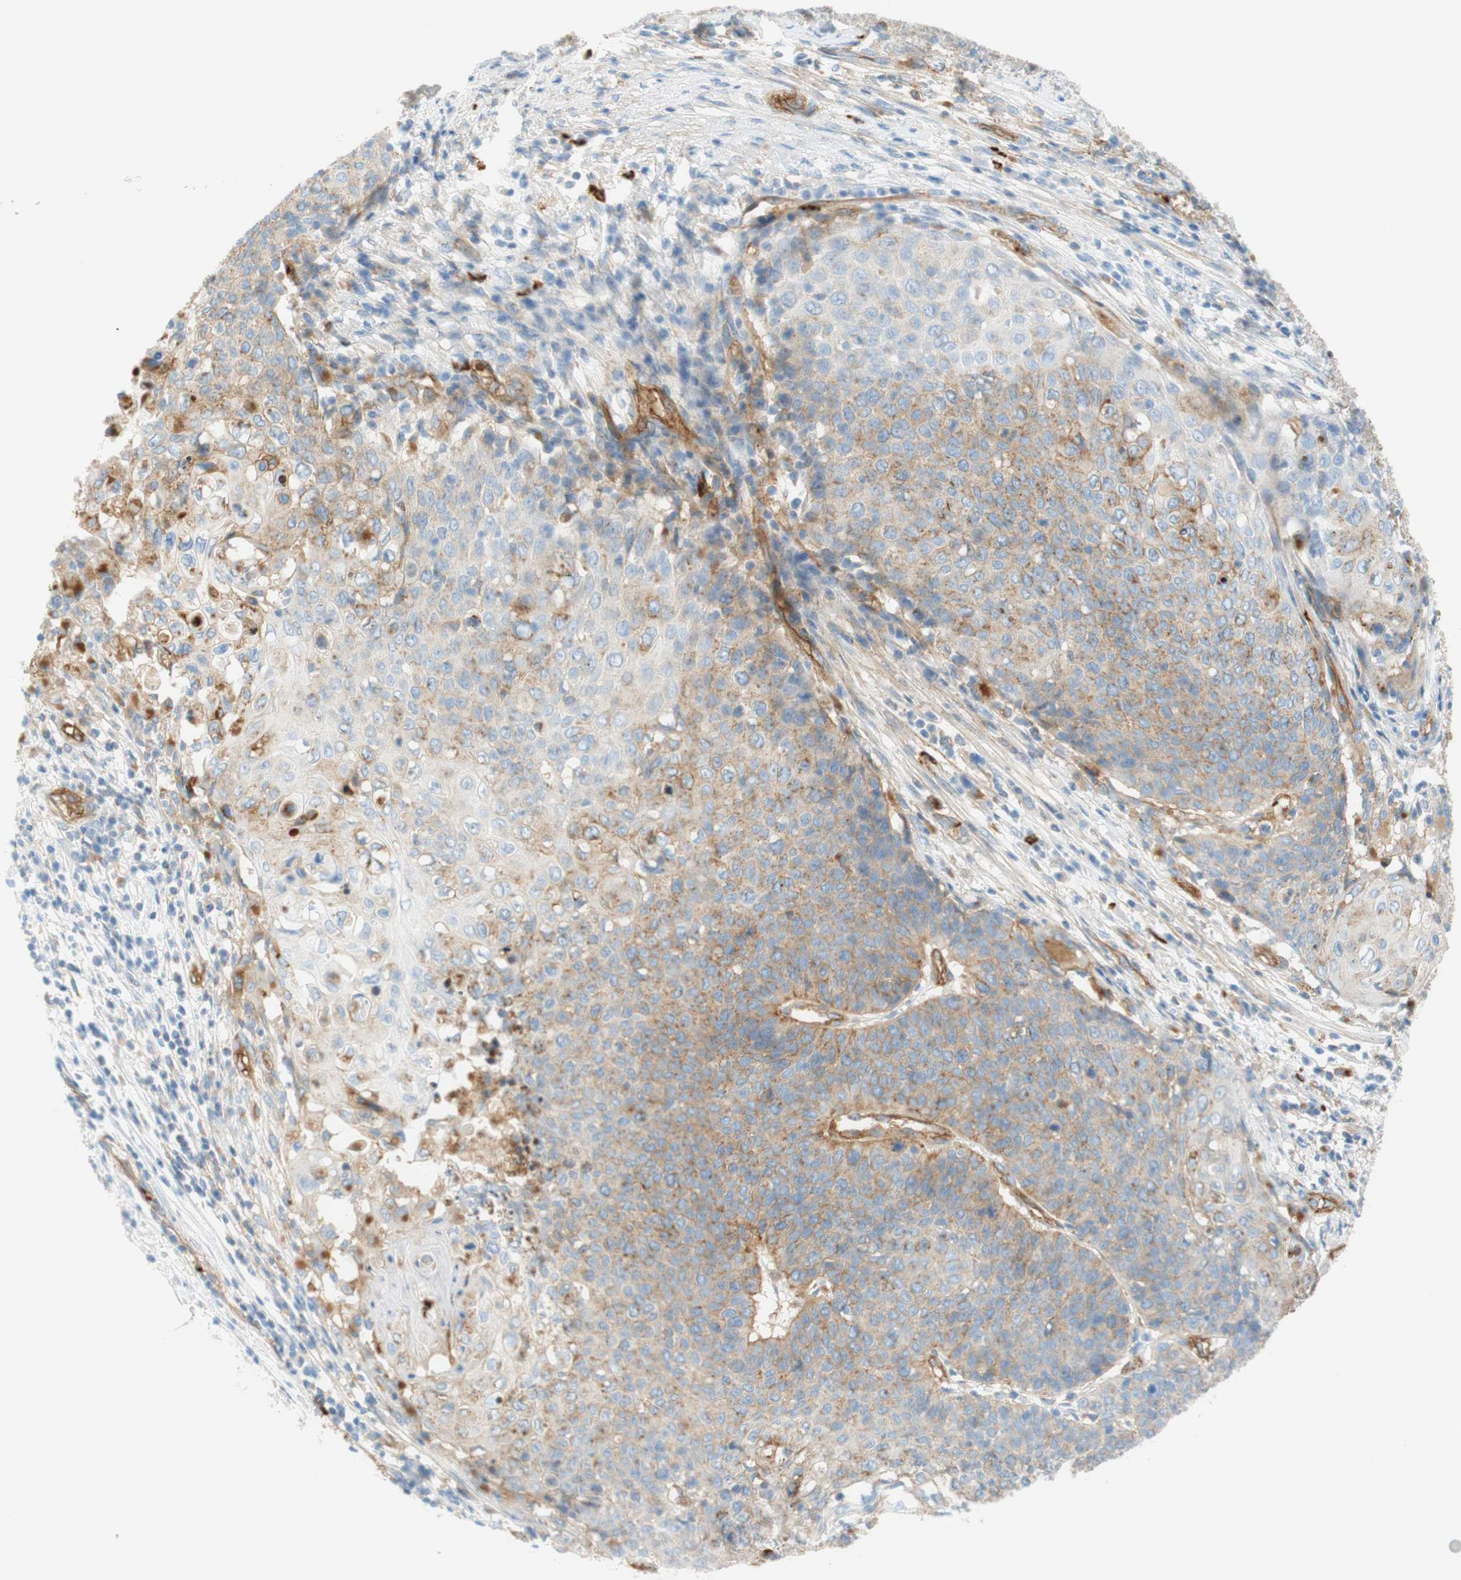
{"staining": {"intensity": "weak", "quantity": "25%-75%", "location": "cytoplasmic/membranous"}, "tissue": "cervical cancer", "cell_type": "Tumor cells", "image_type": "cancer", "snomed": [{"axis": "morphology", "description": "Squamous cell carcinoma, NOS"}, {"axis": "topography", "description": "Cervix"}], "caption": "Squamous cell carcinoma (cervical) stained for a protein shows weak cytoplasmic/membranous positivity in tumor cells. (IHC, brightfield microscopy, high magnification).", "gene": "STOM", "patient": {"sex": "female", "age": 39}}